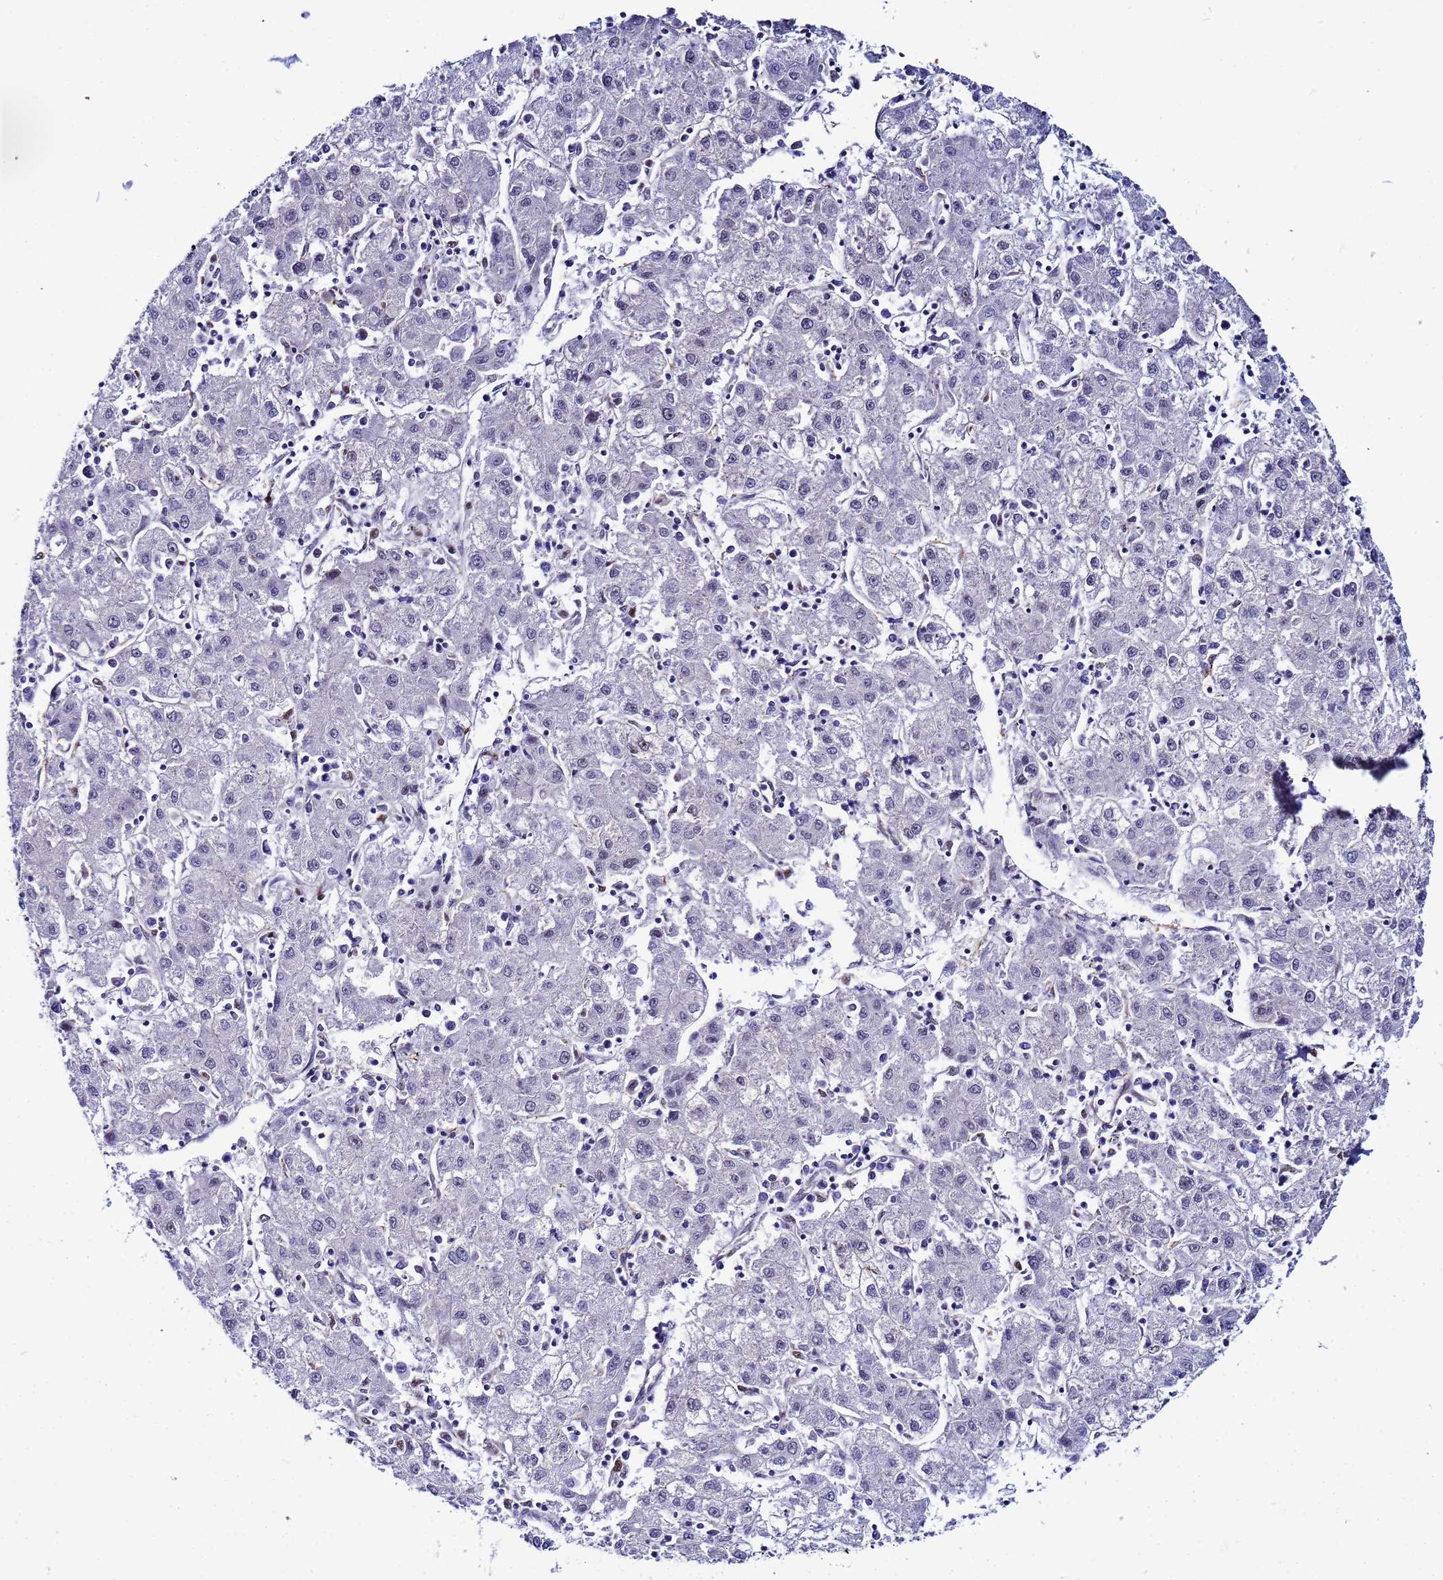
{"staining": {"intensity": "negative", "quantity": "none", "location": "none"}, "tissue": "liver cancer", "cell_type": "Tumor cells", "image_type": "cancer", "snomed": [{"axis": "morphology", "description": "Carcinoma, Hepatocellular, NOS"}, {"axis": "topography", "description": "Liver"}], "caption": "Tumor cells show no significant protein expression in liver cancer (hepatocellular carcinoma).", "gene": "SLC25A37", "patient": {"sex": "male", "age": 72}}